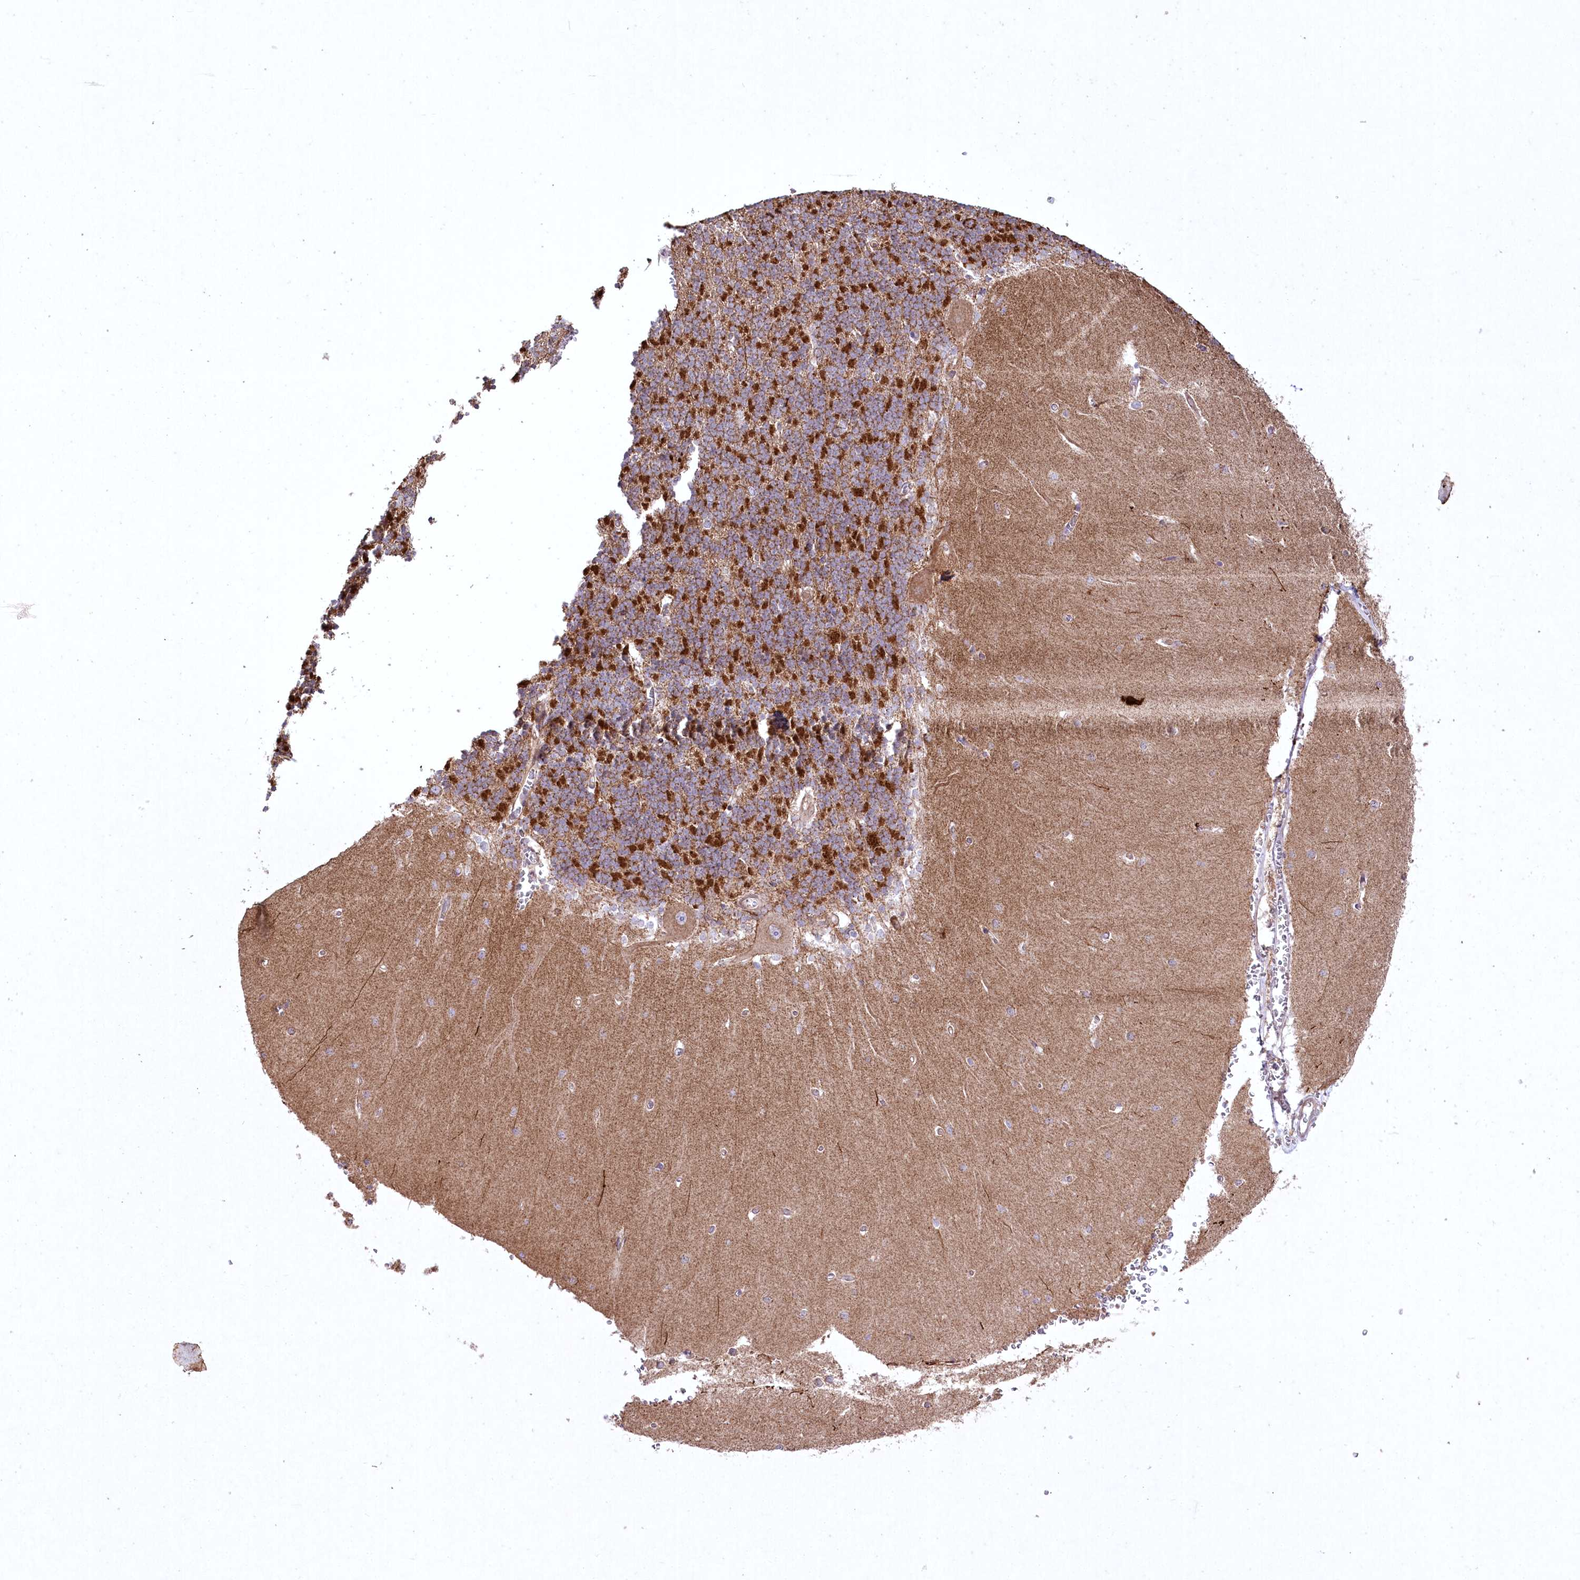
{"staining": {"intensity": "strong", "quantity": "25%-75%", "location": "cytoplasmic/membranous"}, "tissue": "cerebellum", "cell_type": "Cells in granular layer", "image_type": "normal", "snomed": [{"axis": "morphology", "description": "Normal tissue, NOS"}, {"axis": "topography", "description": "Cerebellum"}], "caption": "The image exhibits staining of normal cerebellum, revealing strong cytoplasmic/membranous protein positivity (brown color) within cells in granular layer.", "gene": "SH3TC1", "patient": {"sex": "male", "age": 37}}